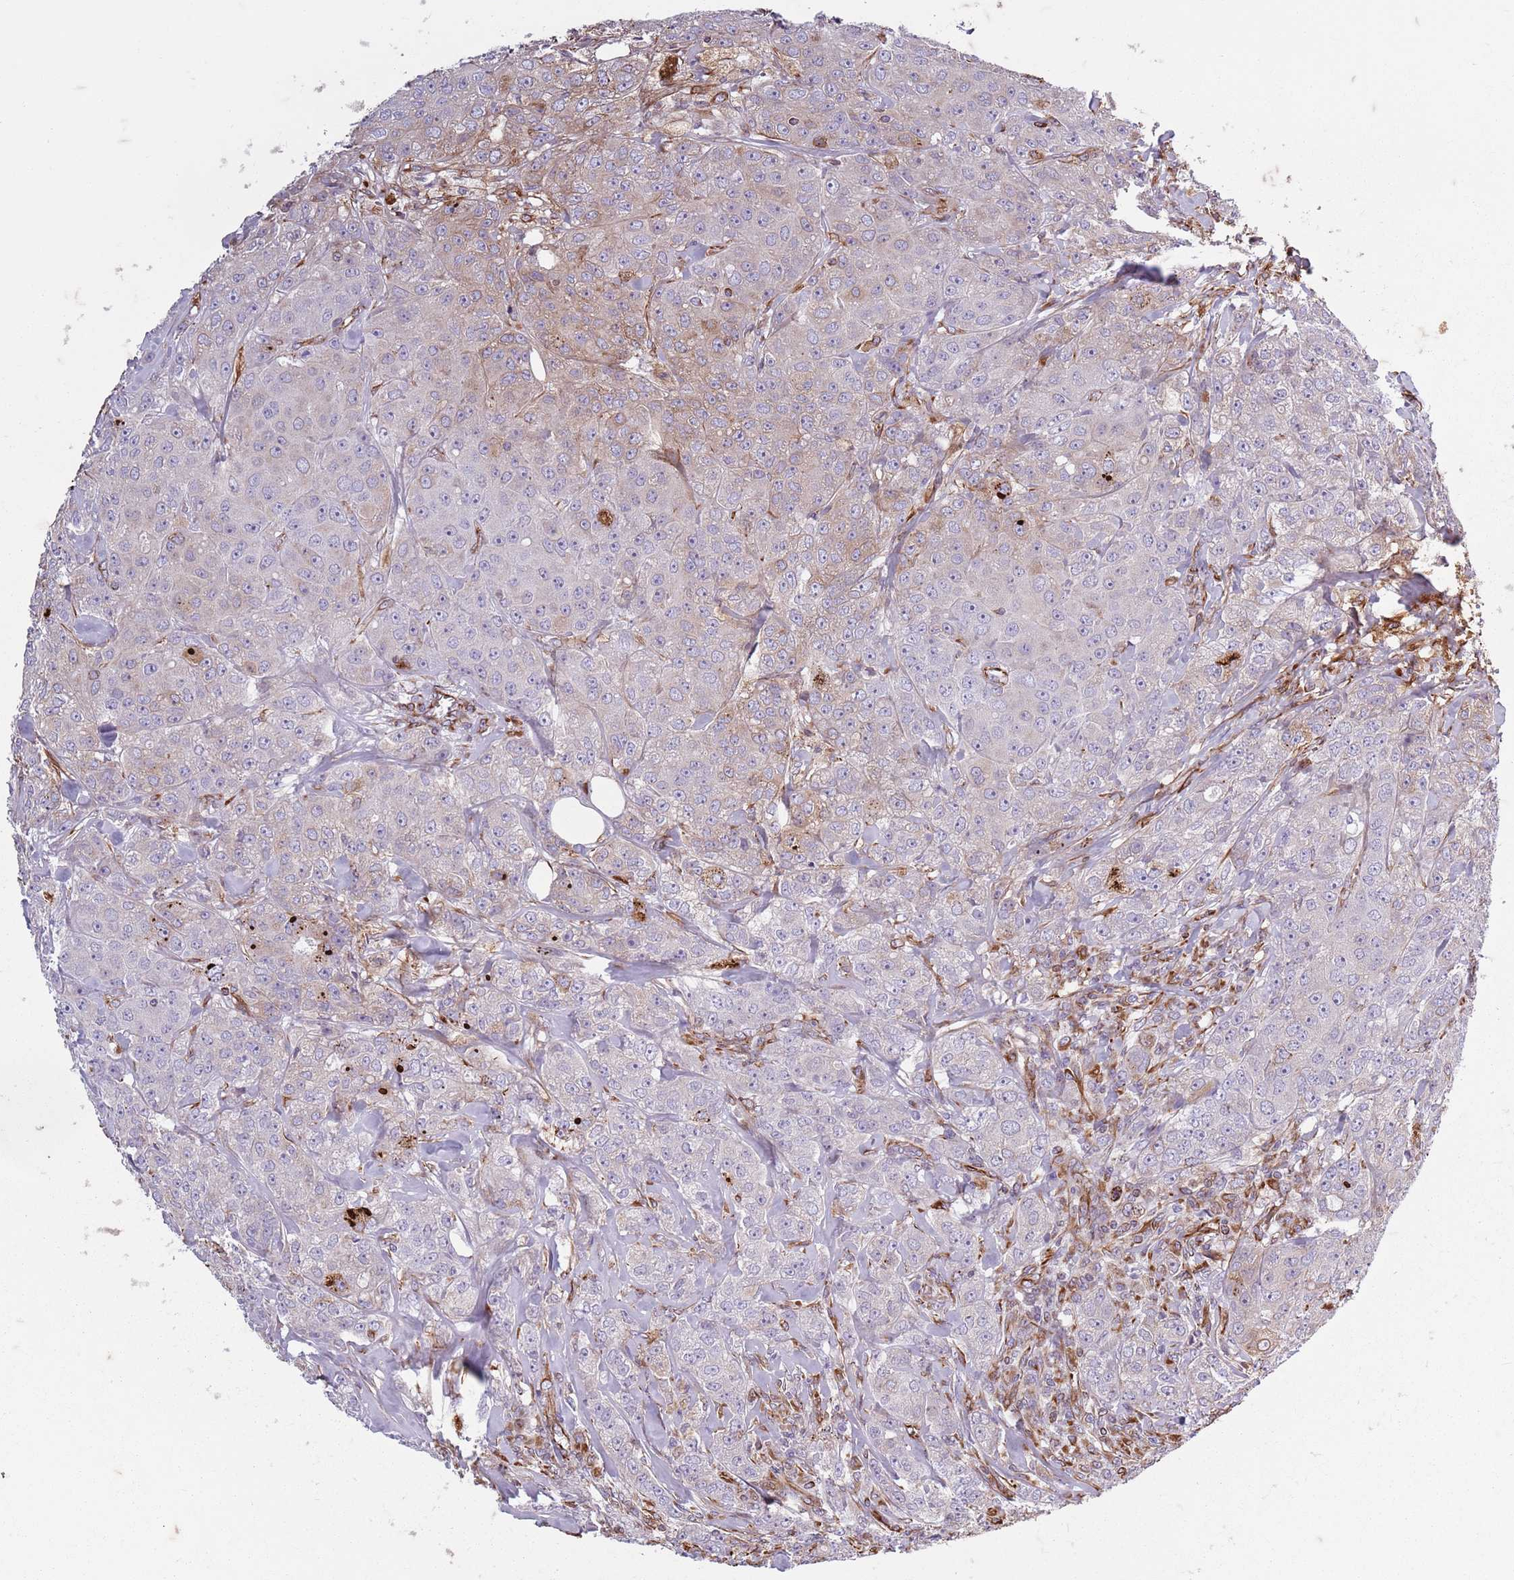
{"staining": {"intensity": "negative", "quantity": "none", "location": "none"}, "tissue": "breast cancer", "cell_type": "Tumor cells", "image_type": "cancer", "snomed": [{"axis": "morphology", "description": "Duct carcinoma"}, {"axis": "topography", "description": "Breast"}], "caption": "An immunohistochemistry micrograph of breast cancer (intraductal carcinoma) is shown. There is no staining in tumor cells of breast cancer (intraductal carcinoma). (Stains: DAB (3,3'-diaminobenzidine) IHC with hematoxylin counter stain, Microscopy: brightfield microscopy at high magnification).", "gene": "TAS2R38", "patient": {"sex": "female", "age": 43}}